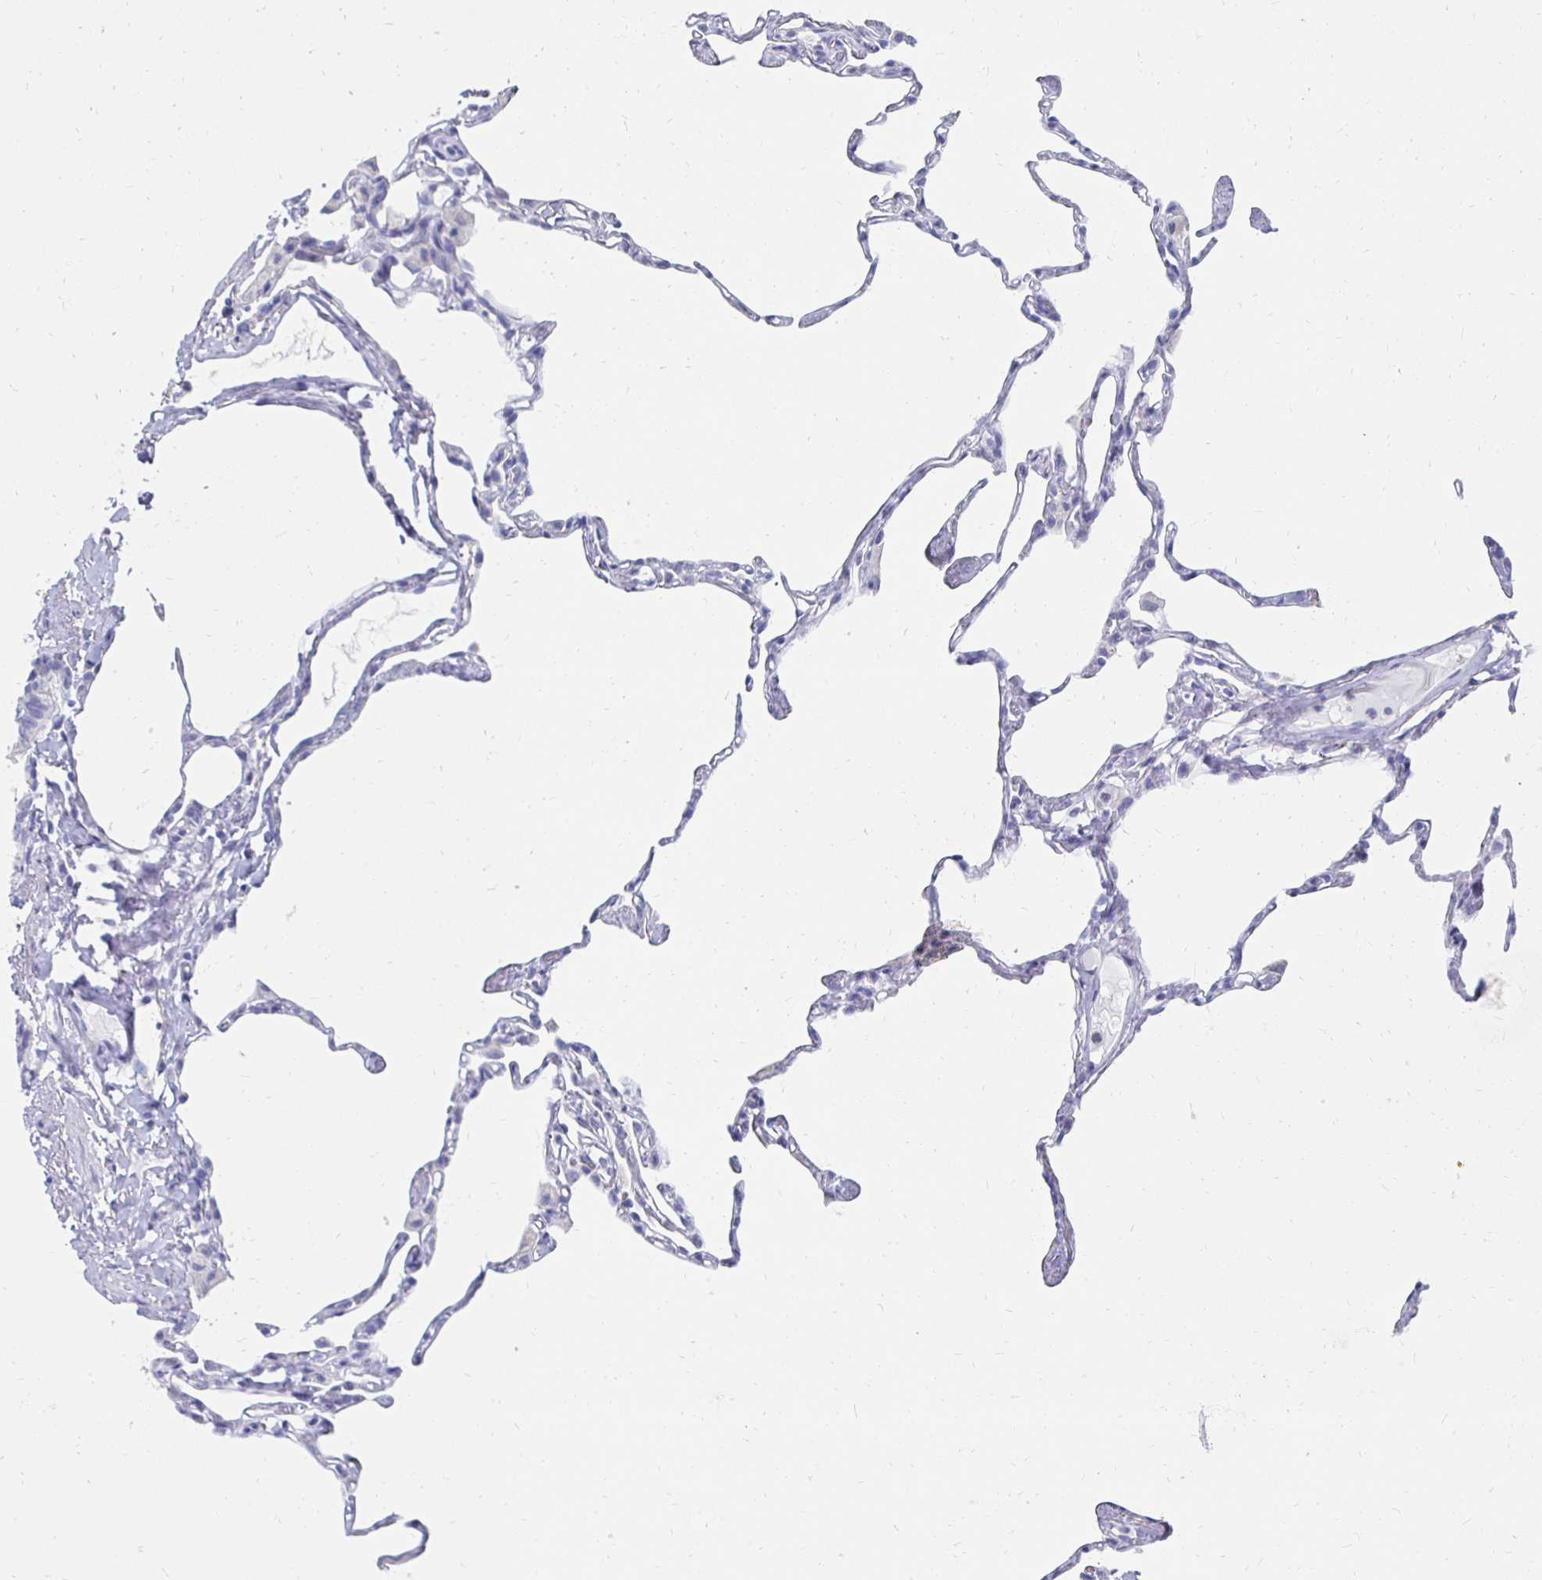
{"staining": {"intensity": "negative", "quantity": "none", "location": "none"}, "tissue": "lung", "cell_type": "Alveolar cells", "image_type": "normal", "snomed": [{"axis": "morphology", "description": "Normal tissue, NOS"}, {"axis": "topography", "description": "Lung"}], "caption": "Immunohistochemical staining of unremarkable lung reveals no significant staining in alveolar cells. (DAB immunohistochemistry, high magnification).", "gene": "SYCP3", "patient": {"sex": "male", "age": 65}}